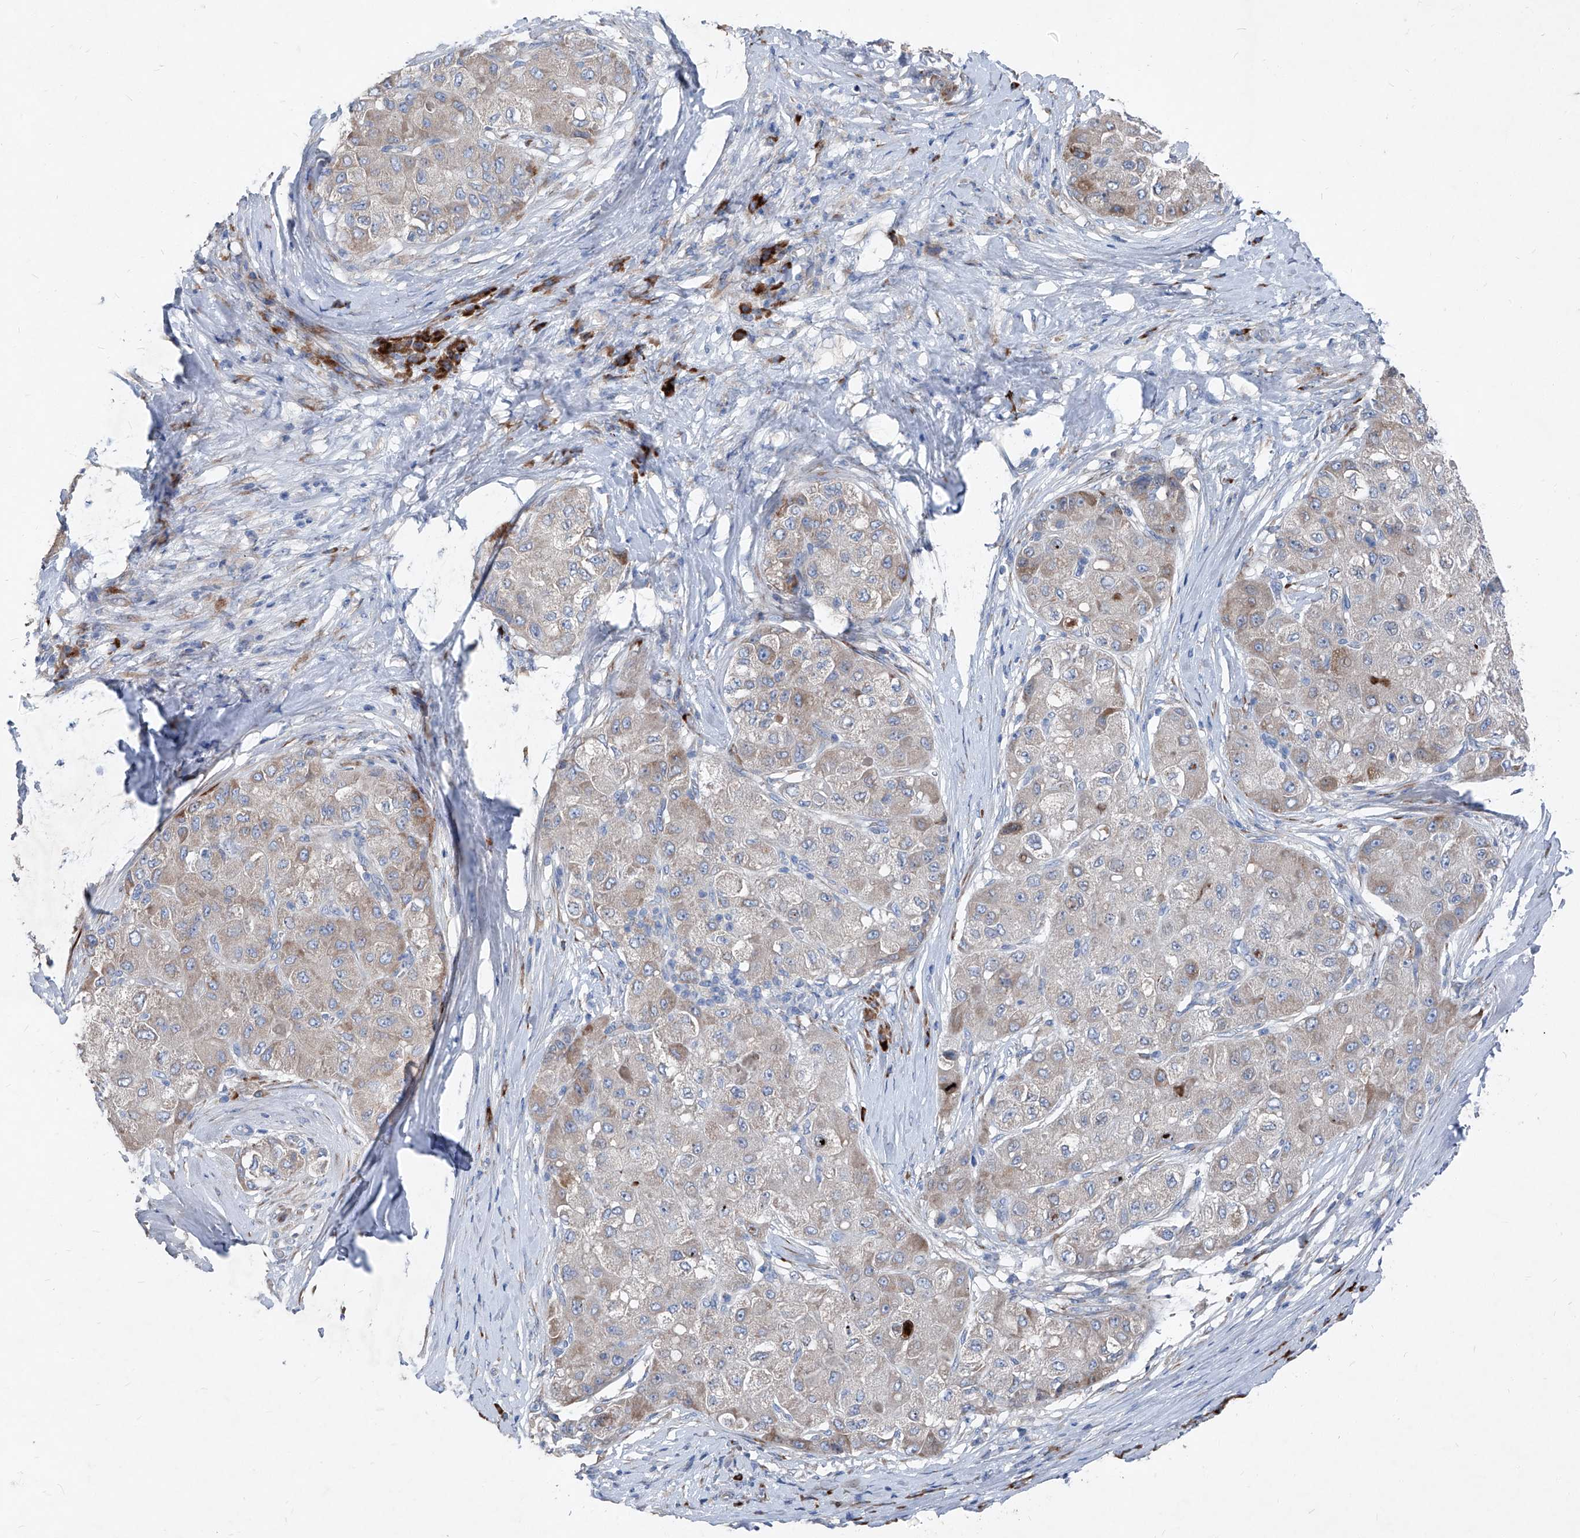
{"staining": {"intensity": "moderate", "quantity": "<25%", "location": "cytoplasmic/membranous"}, "tissue": "liver cancer", "cell_type": "Tumor cells", "image_type": "cancer", "snomed": [{"axis": "morphology", "description": "Carcinoma, Hepatocellular, NOS"}, {"axis": "topography", "description": "Liver"}], "caption": "Liver cancer (hepatocellular carcinoma) stained with a protein marker demonstrates moderate staining in tumor cells.", "gene": "IFI27", "patient": {"sex": "male", "age": 80}}